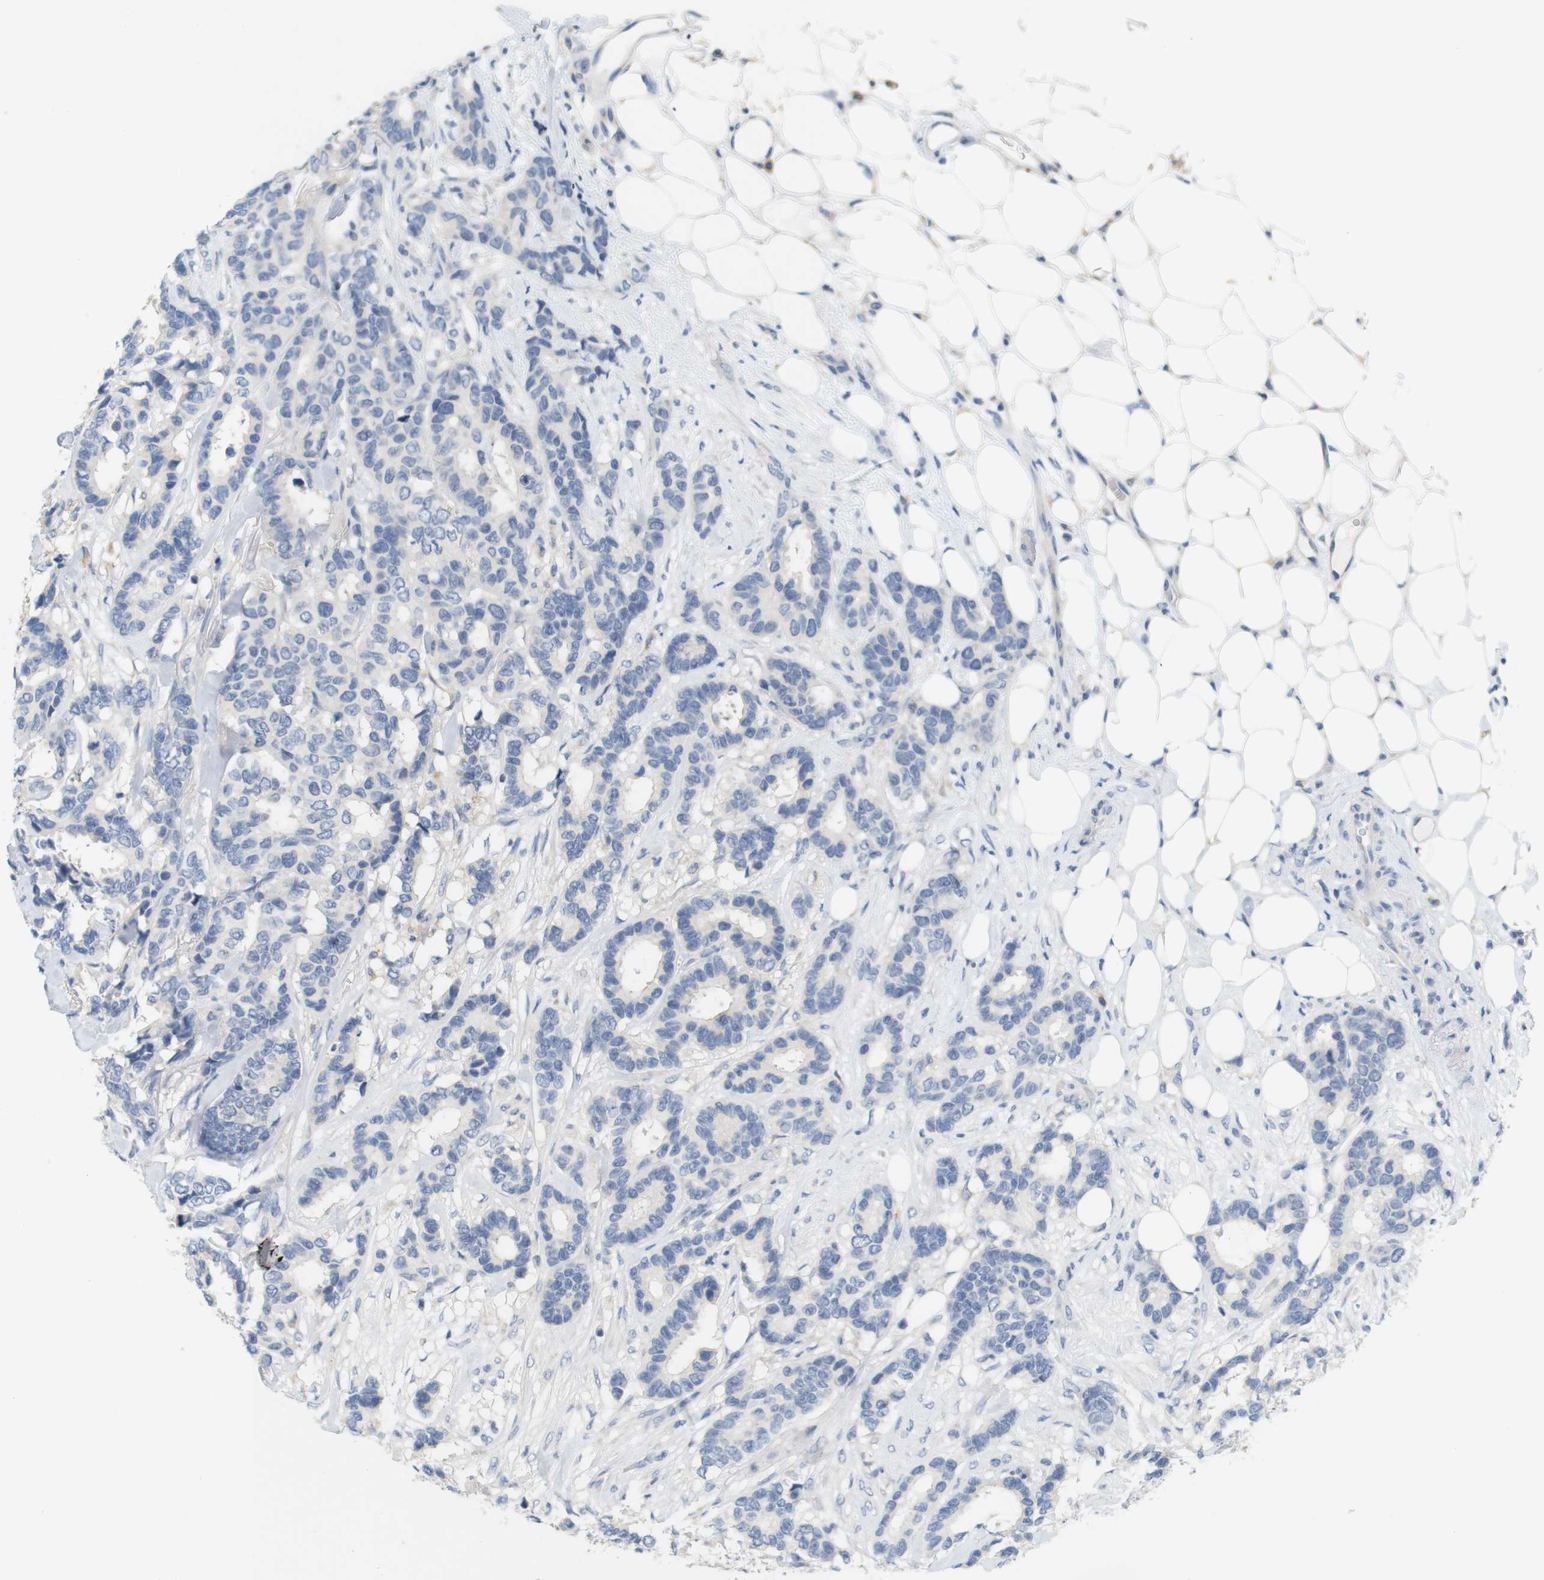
{"staining": {"intensity": "negative", "quantity": "none", "location": "none"}, "tissue": "breast cancer", "cell_type": "Tumor cells", "image_type": "cancer", "snomed": [{"axis": "morphology", "description": "Duct carcinoma"}, {"axis": "topography", "description": "Breast"}], "caption": "Tumor cells are negative for protein expression in human infiltrating ductal carcinoma (breast).", "gene": "LRRK2", "patient": {"sex": "female", "age": 87}}